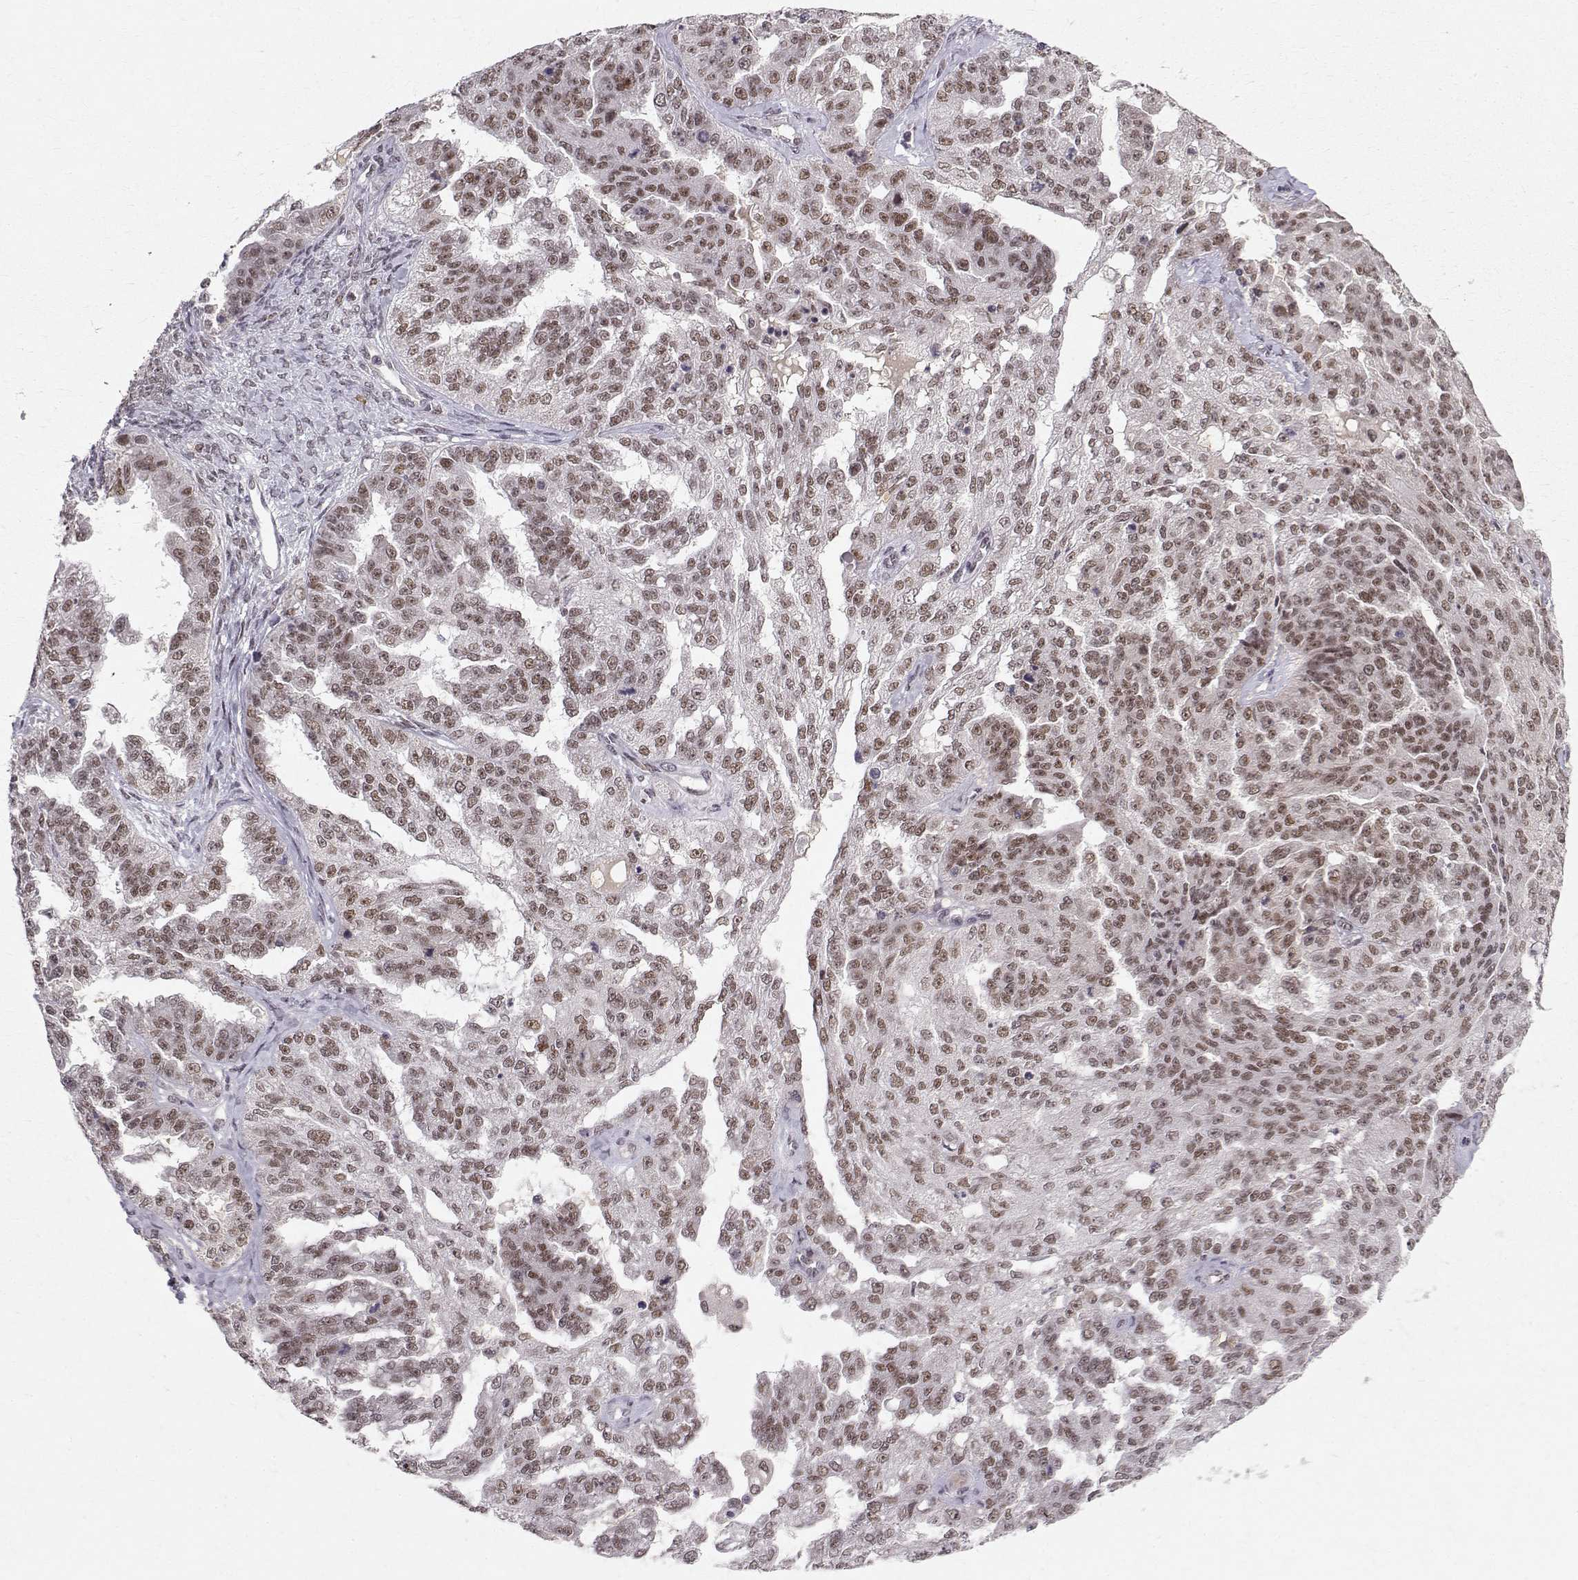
{"staining": {"intensity": "moderate", "quantity": "25%-75%", "location": "nuclear"}, "tissue": "ovarian cancer", "cell_type": "Tumor cells", "image_type": "cancer", "snomed": [{"axis": "morphology", "description": "Cystadenocarcinoma, serous, NOS"}, {"axis": "topography", "description": "Ovary"}], "caption": "This micrograph demonstrates ovarian cancer (serous cystadenocarcinoma) stained with immunohistochemistry (IHC) to label a protein in brown. The nuclear of tumor cells show moderate positivity for the protein. Nuclei are counter-stained blue.", "gene": "RPP38", "patient": {"sex": "female", "age": 58}}